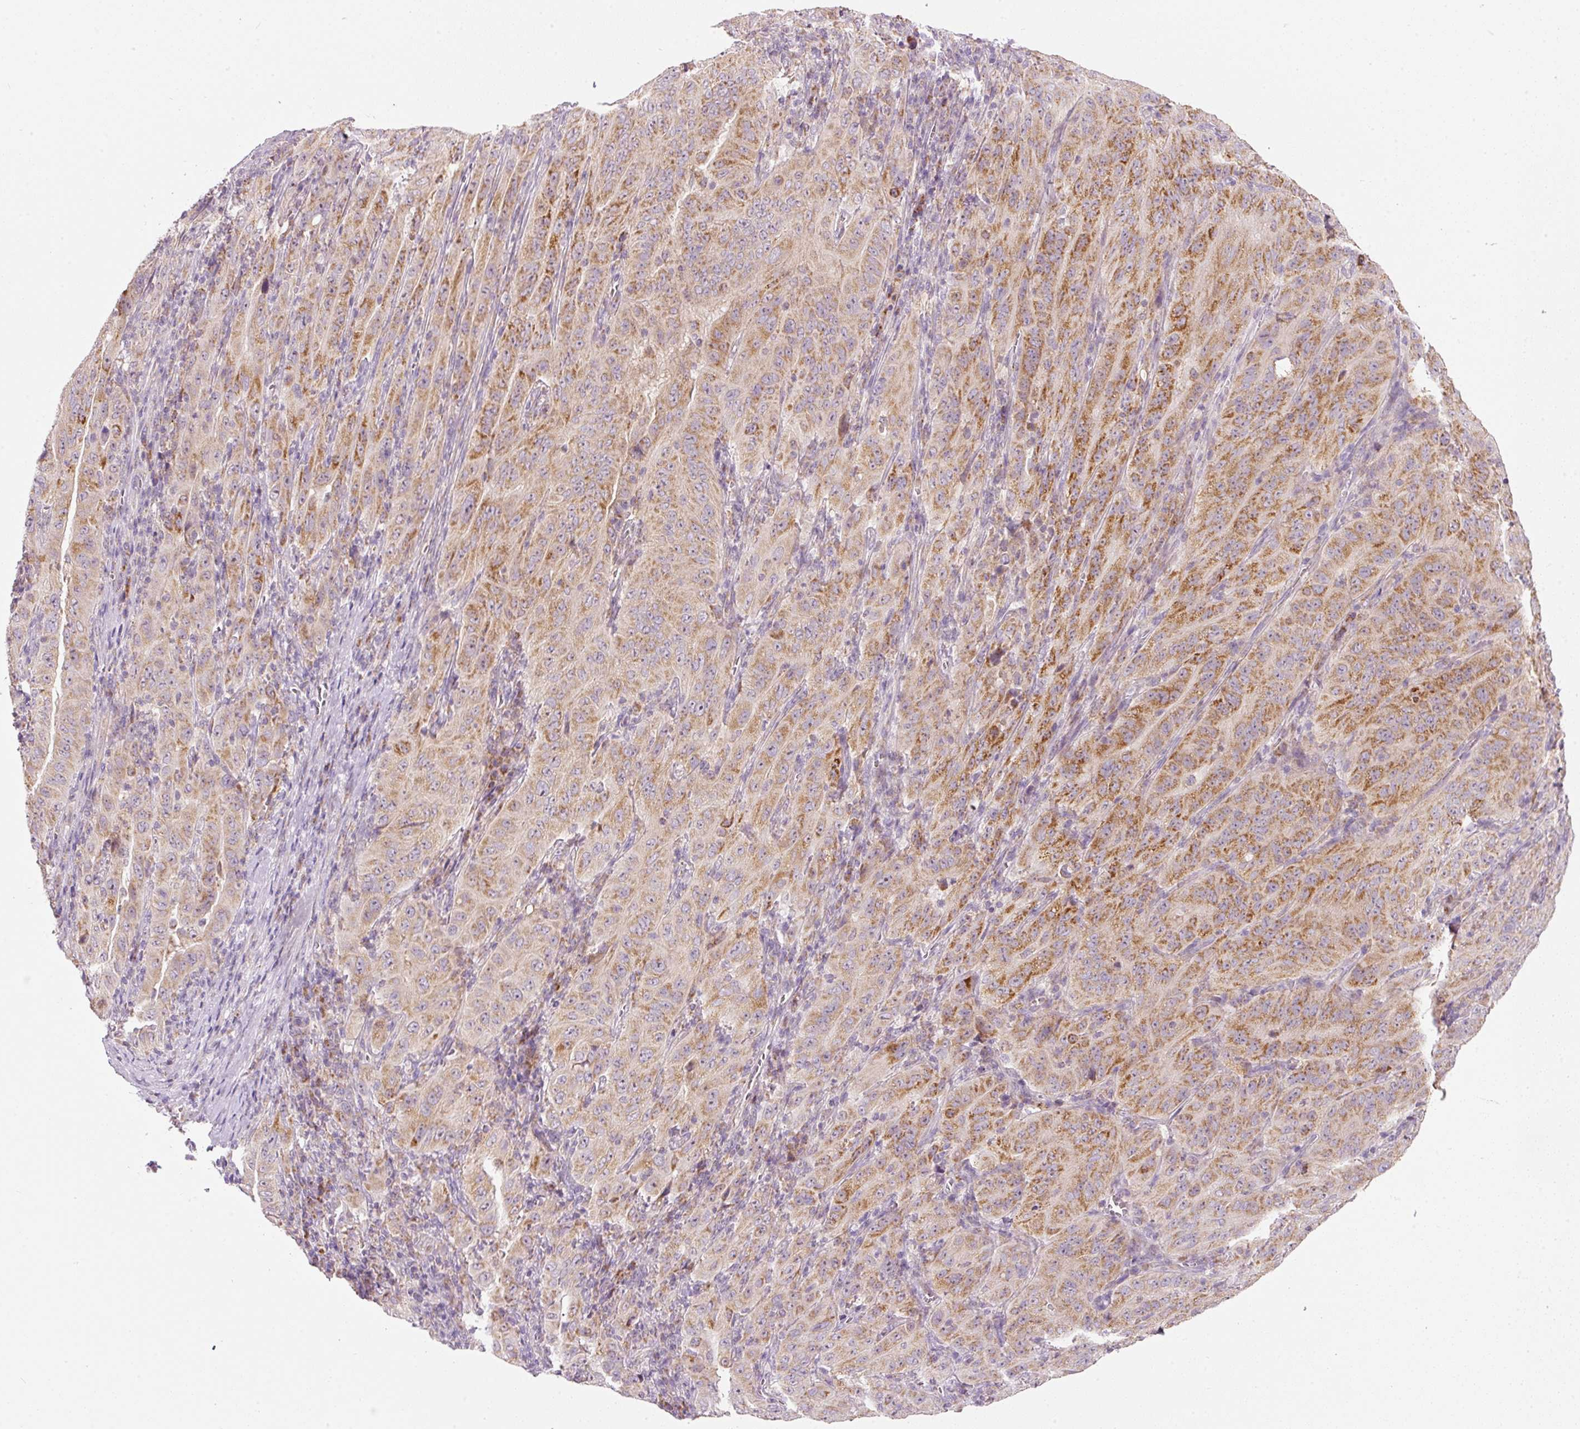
{"staining": {"intensity": "strong", "quantity": "25%-75%", "location": "cytoplasmic/membranous"}, "tissue": "pancreatic cancer", "cell_type": "Tumor cells", "image_type": "cancer", "snomed": [{"axis": "morphology", "description": "Adenocarcinoma, NOS"}, {"axis": "topography", "description": "Pancreas"}], "caption": "Immunohistochemistry histopathology image of pancreatic adenocarcinoma stained for a protein (brown), which demonstrates high levels of strong cytoplasmic/membranous expression in approximately 25%-75% of tumor cells.", "gene": "FAM78B", "patient": {"sex": "male", "age": 63}}